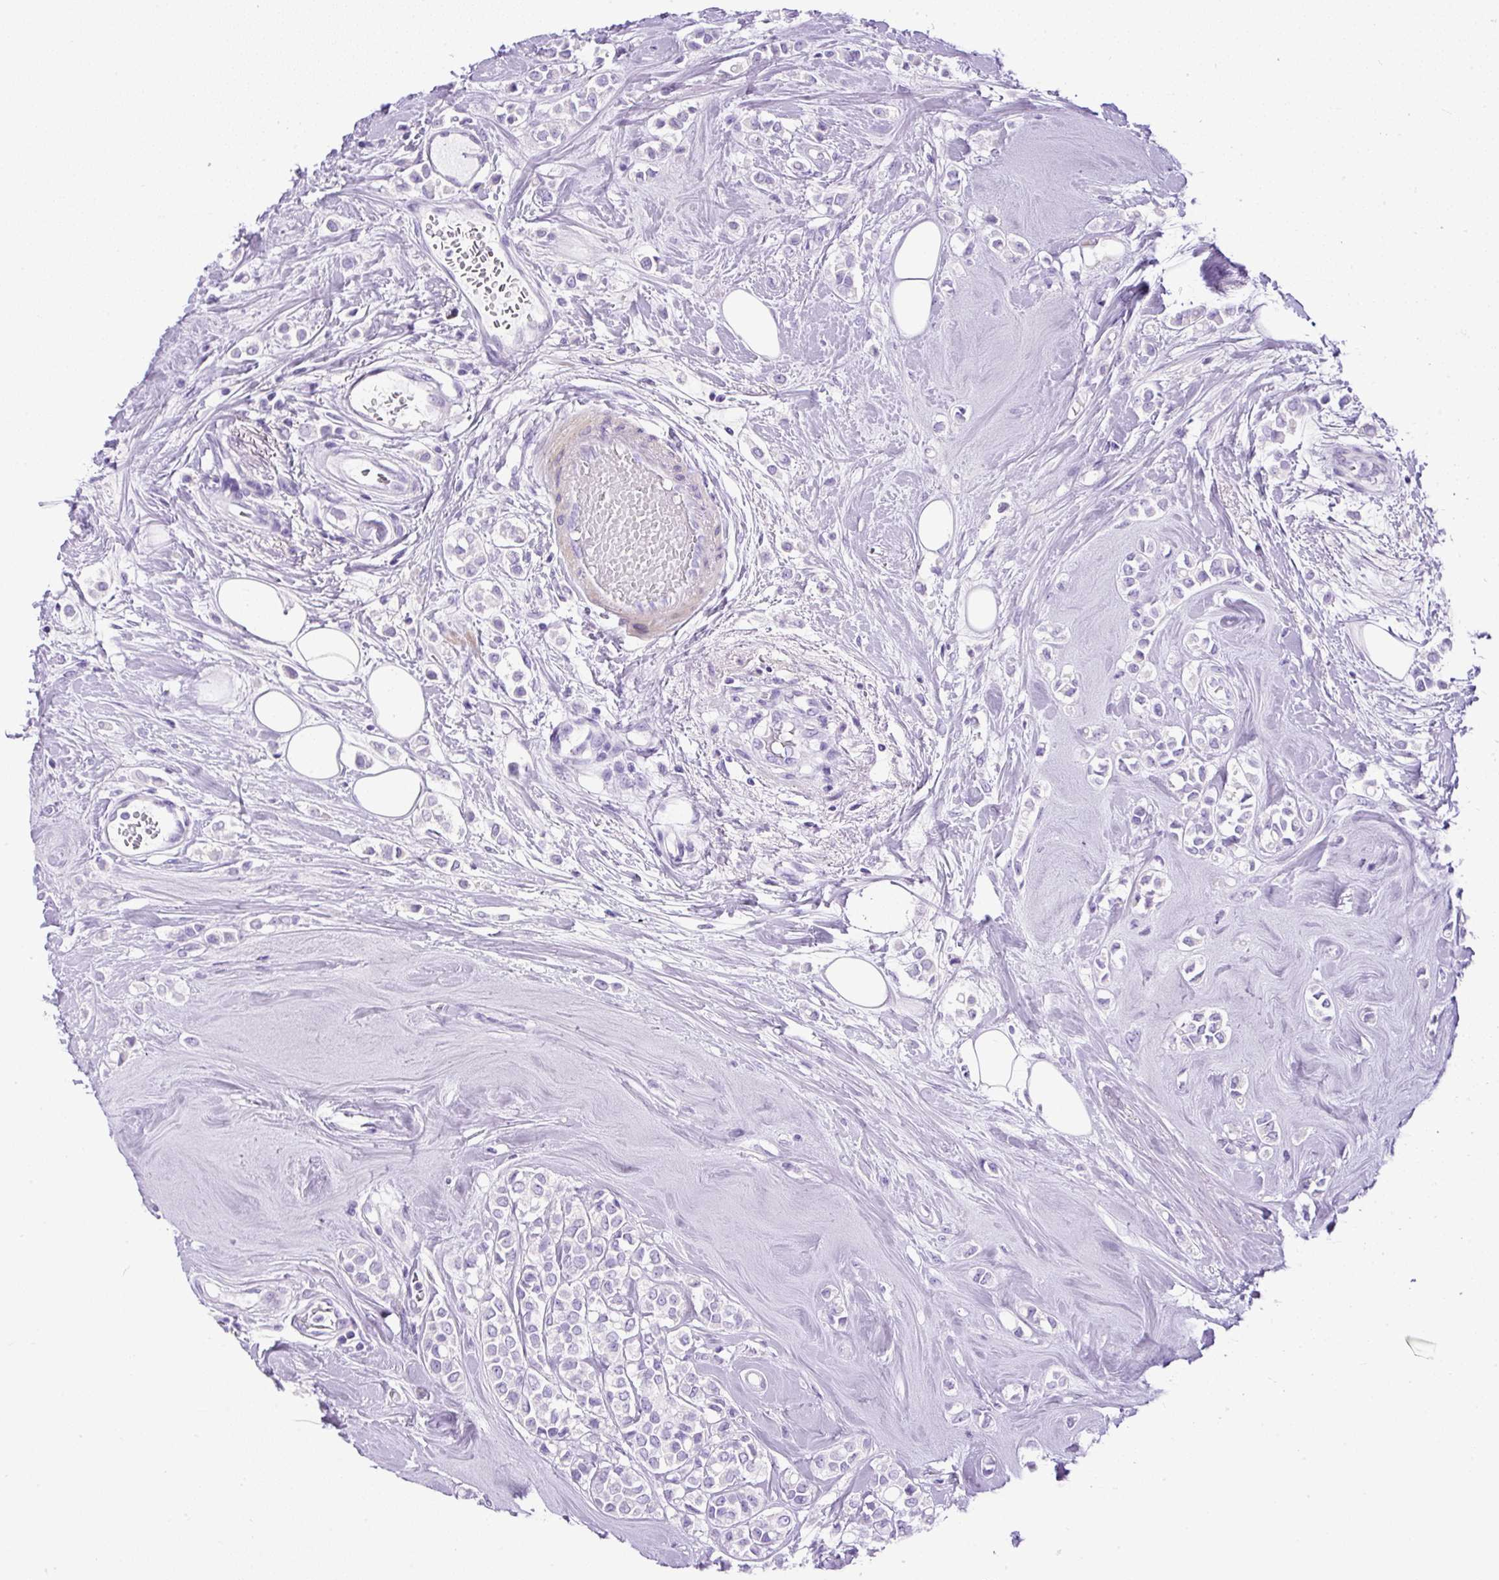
{"staining": {"intensity": "negative", "quantity": "none", "location": "none"}, "tissue": "breast cancer", "cell_type": "Tumor cells", "image_type": "cancer", "snomed": [{"axis": "morphology", "description": "Lobular carcinoma"}, {"axis": "topography", "description": "Breast"}], "caption": "IHC image of neoplastic tissue: breast cancer stained with DAB exhibits no significant protein expression in tumor cells. Brightfield microscopy of immunohistochemistry stained with DAB (3,3'-diaminobenzidine) (brown) and hematoxylin (blue), captured at high magnification.", "gene": "UPP1", "patient": {"sex": "female", "age": 68}}